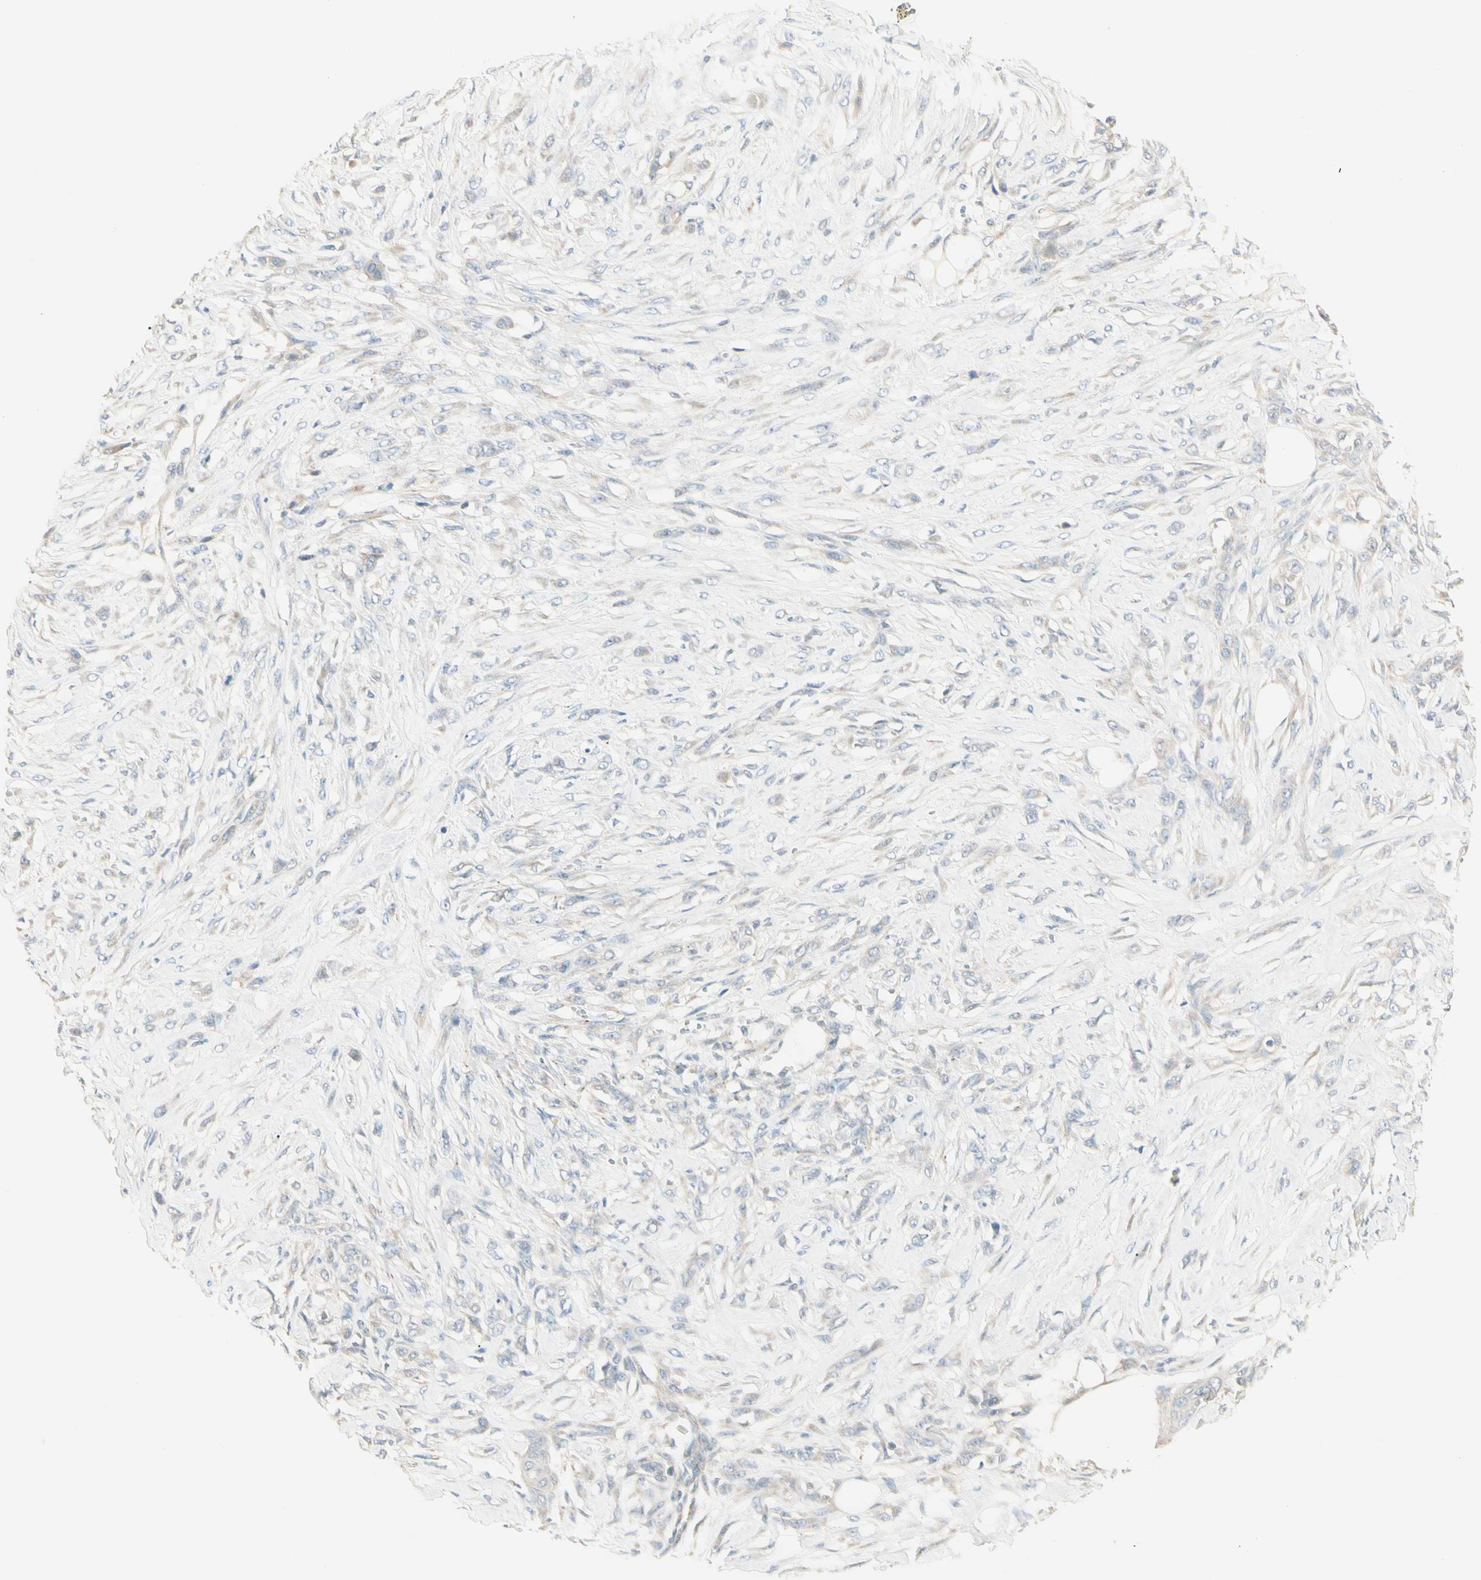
{"staining": {"intensity": "negative", "quantity": "none", "location": "none"}, "tissue": "skin cancer", "cell_type": "Tumor cells", "image_type": "cancer", "snomed": [{"axis": "morphology", "description": "Squamous cell carcinoma, NOS"}, {"axis": "topography", "description": "Skin"}], "caption": "Tumor cells are negative for brown protein staining in squamous cell carcinoma (skin).", "gene": "ALDH18A1", "patient": {"sex": "female", "age": 59}}